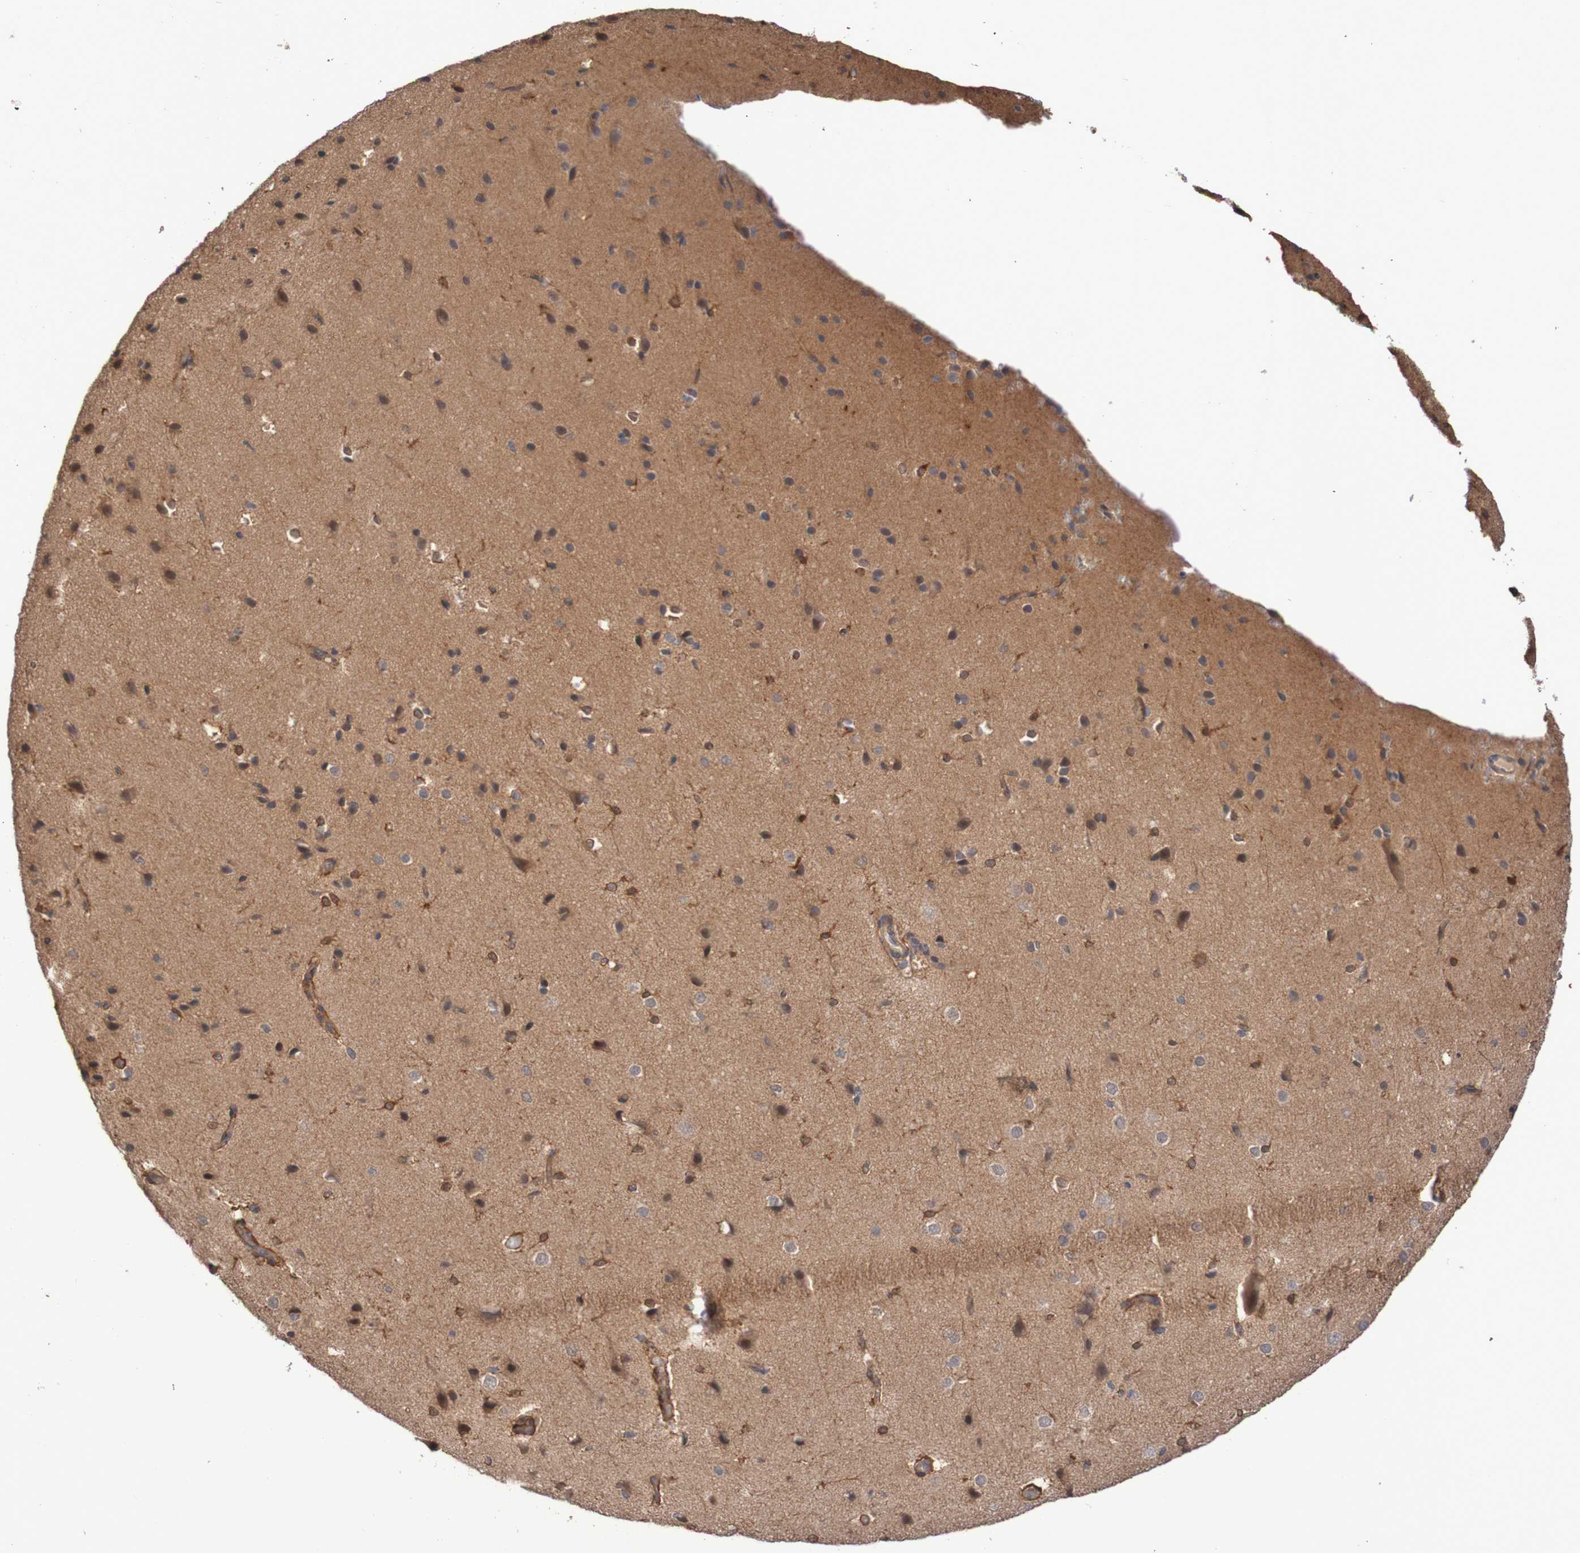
{"staining": {"intensity": "moderate", "quantity": ">75%", "location": "cytoplasmic/membranous"}, "tissue": "cerebral cortex", "cell_type": "Endothelial cells", "image_type": "normal", "snomed": [{"axis": "morphology", "description": "Normal tissue, NOS"}, {"axis": "morphology", "description": "Developmental malformation"}, {"axis": "topography", "description": "Cerebral cortex"}], "caption": "Immunohistochemical staining of normal cerebral cortex demonstrates >75% levels of moderate cytoplasmic/membranous protein expression in about >75% of endothelial cells.", "gene": "PHPT1", "patient": {"sex": "female", "age": 30}}